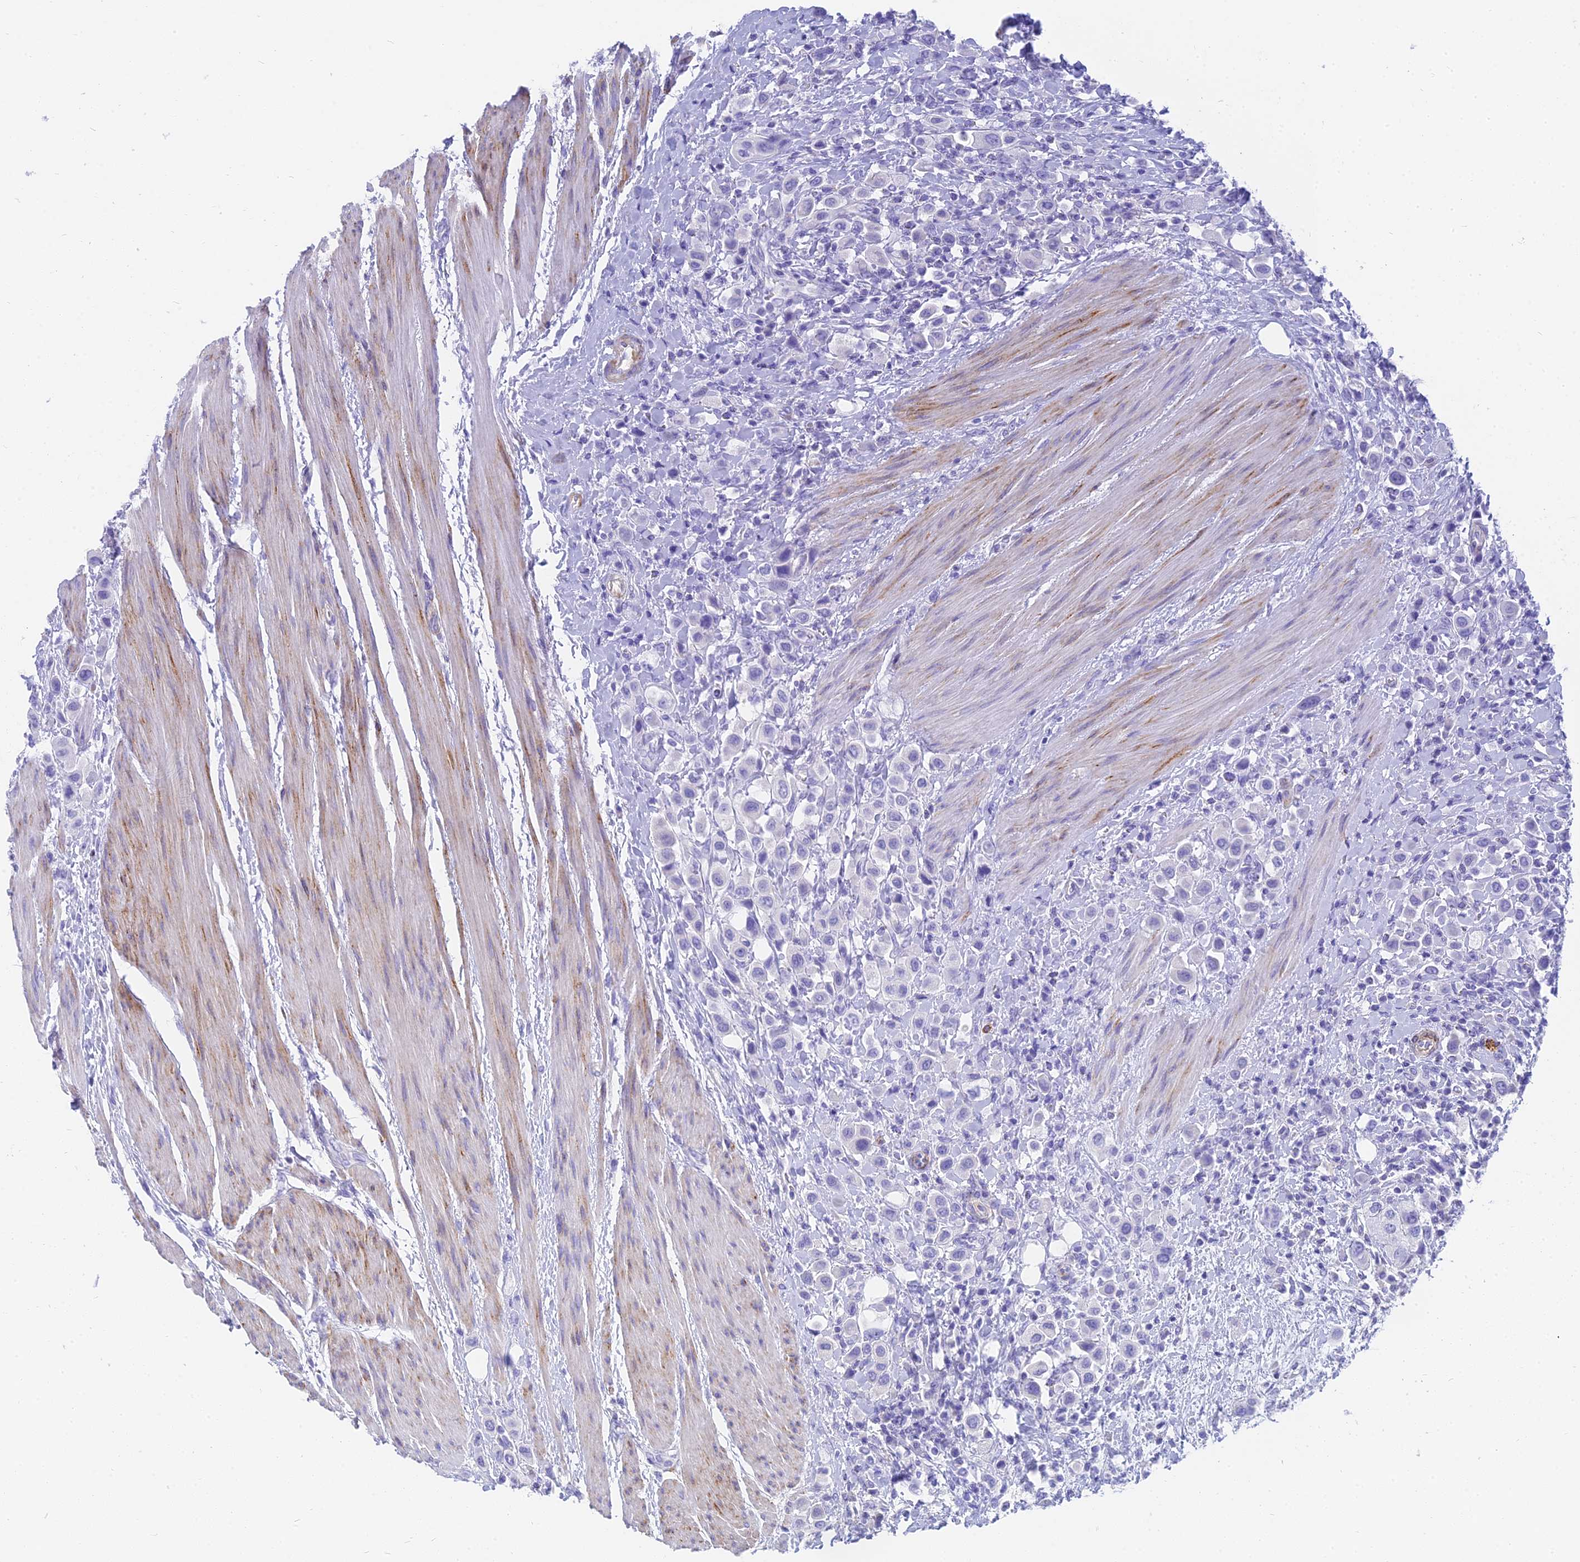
{"staining": {"intensity": "negative", "quantity": "none", "location": "none"}, "tissue": "urothelial cancer", "cell_type": "Tumor cells", "image_type": "cancer", "snomed": [{"axis": "morphology", "description": "Urothelial carcinoma, High grade"}, {"axis": "topography", "description": "Urinary bladder"}], "caption": "IHC histopathology image of human urothelial cancer stained for a protein (brown), which reveals no expression in tumor cells.", "gene": "SLC36A2", "patient": {"sex": "male", "age": 50}}